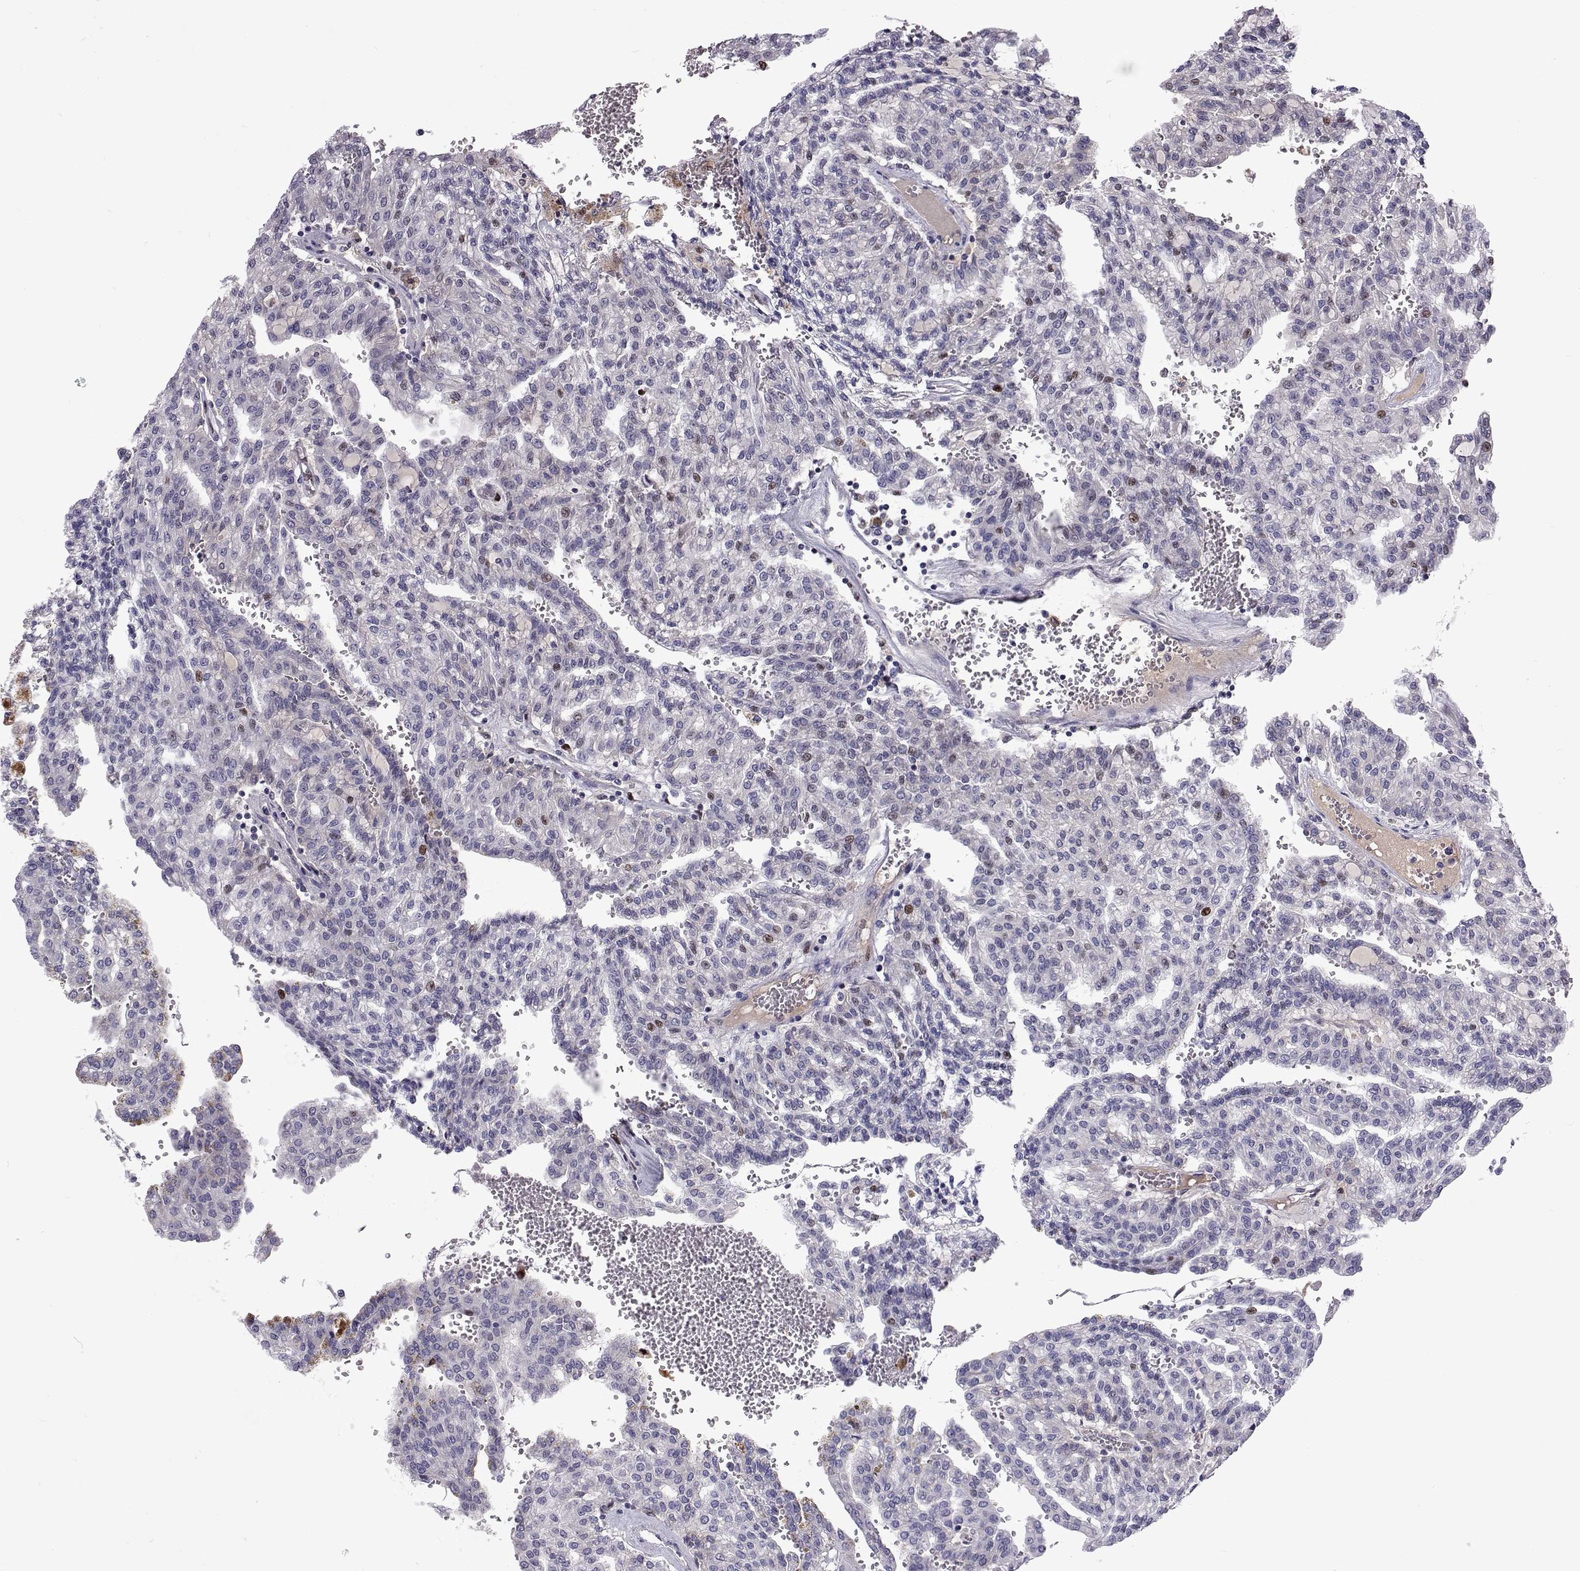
{"staining": {"intensity": "negative", "quantity": "none", "location": "none"}, "tissue": "renal cancer", "cell_type": "Tumor cells", "image_type": "cancer", "snomed": [{"axis": "morphology", "description": "Adenocarcinoma, NOS"}, {"axis": "topography", "description": "Kidney"}], "caption": "There is no significant expression in tumor cells of adenocarcinoma (renal).", "gene": "TCF15", "patient": {"sex": "male", "age": 63}}